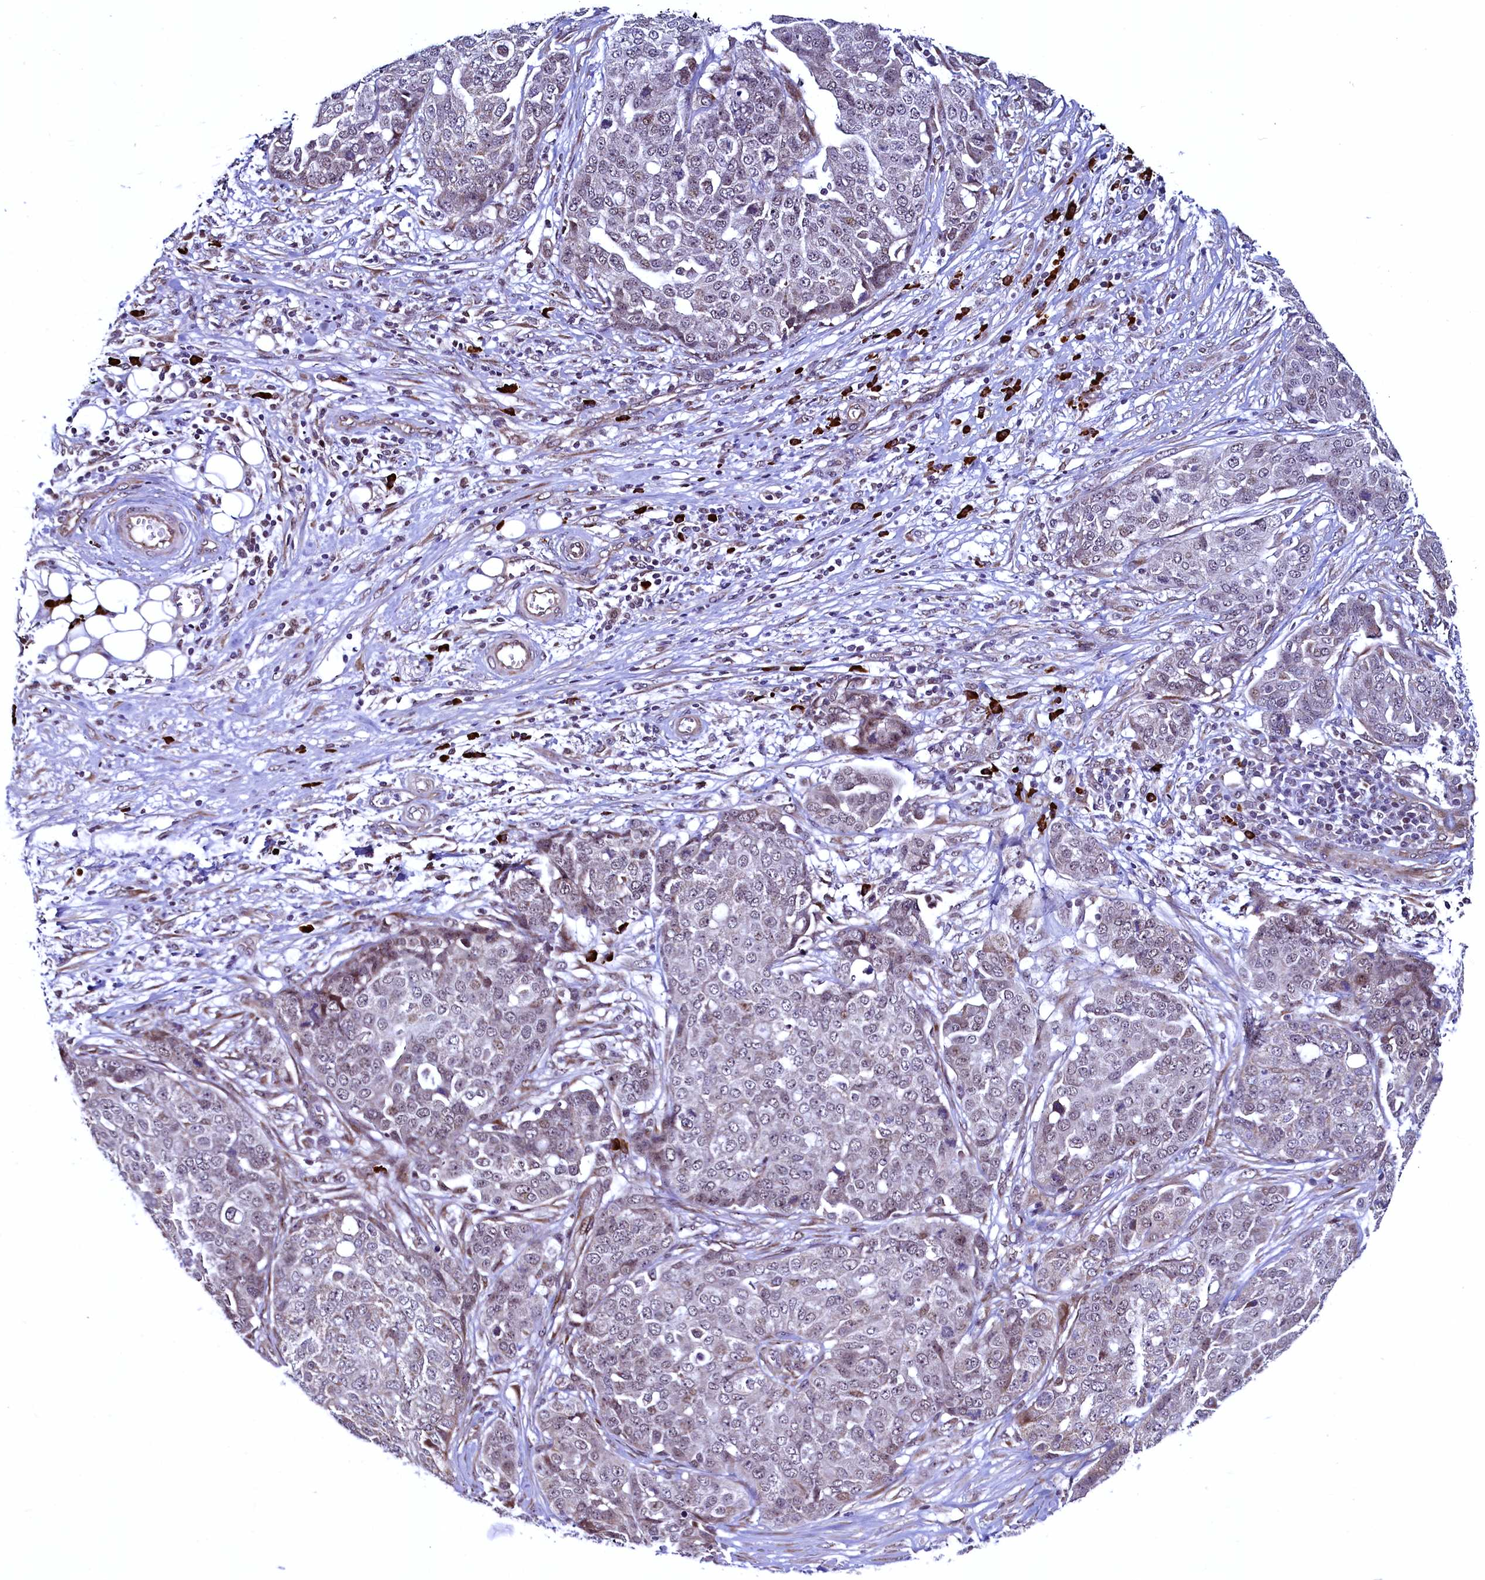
{"staining": {"intensity": "weak", "quantity": "<25%", "location": "cytoplasmic/membranous,nuclear"}, "tissue": "ovarian cancer", "cell_type": "Tumor cells", "image_type": "cancer", "snomed": [{"axis": "morphology", "description": "Cystadenocarcinoma, serous, NOS"}, {"axis": "topography", "description": "Soft tissue"}, {"axis": "topography", "description": "Ovary"}], "caption": "A high-resolution histopathology image shows immunohistochemistry staining of ovarian cancer (serous cystadenocarcinoma), which exhibits no significant positivity in tumor cells.", "gene": "RBFA", "patient": {"sex": "female", "age": 57}}